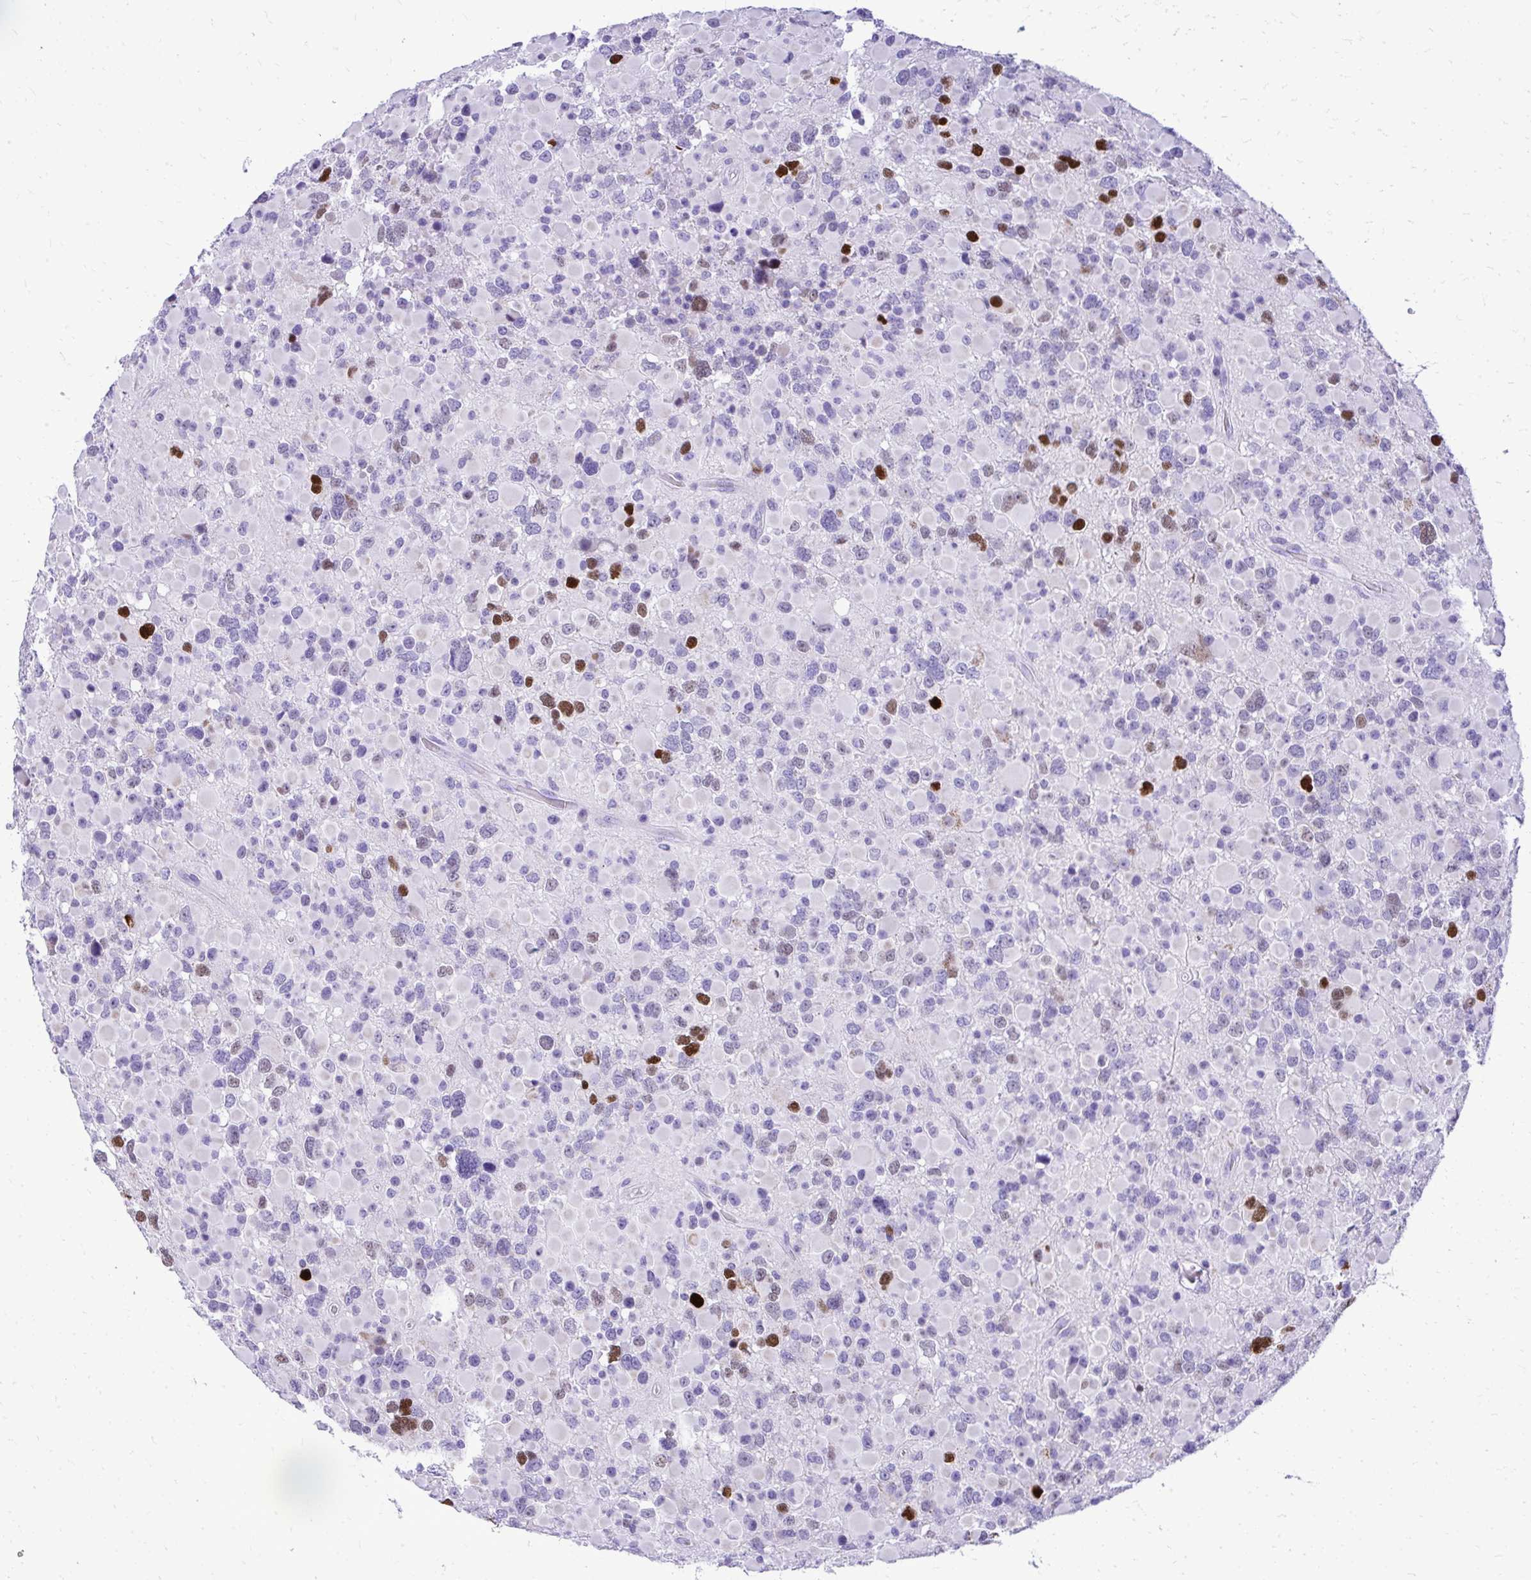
{"staining": {"intensity": "strong", "quantity": "<25%", "location": "nuclear"}, "tissue": "glioma", "cell_type": "Tumor cells", "image_type": "cancer", "snomed": [{"axis": "morphology", "description": "Glioma, malignant, High grade"}, {"axis": "topography", "description": "Brain"}], "caption": "Human glioma stained with a brown dye displays strong nuclear positive expression in approximately <25% of tumor cells.", "gene": "RALYL", "patient": {"sex": "female", "age": 40}}